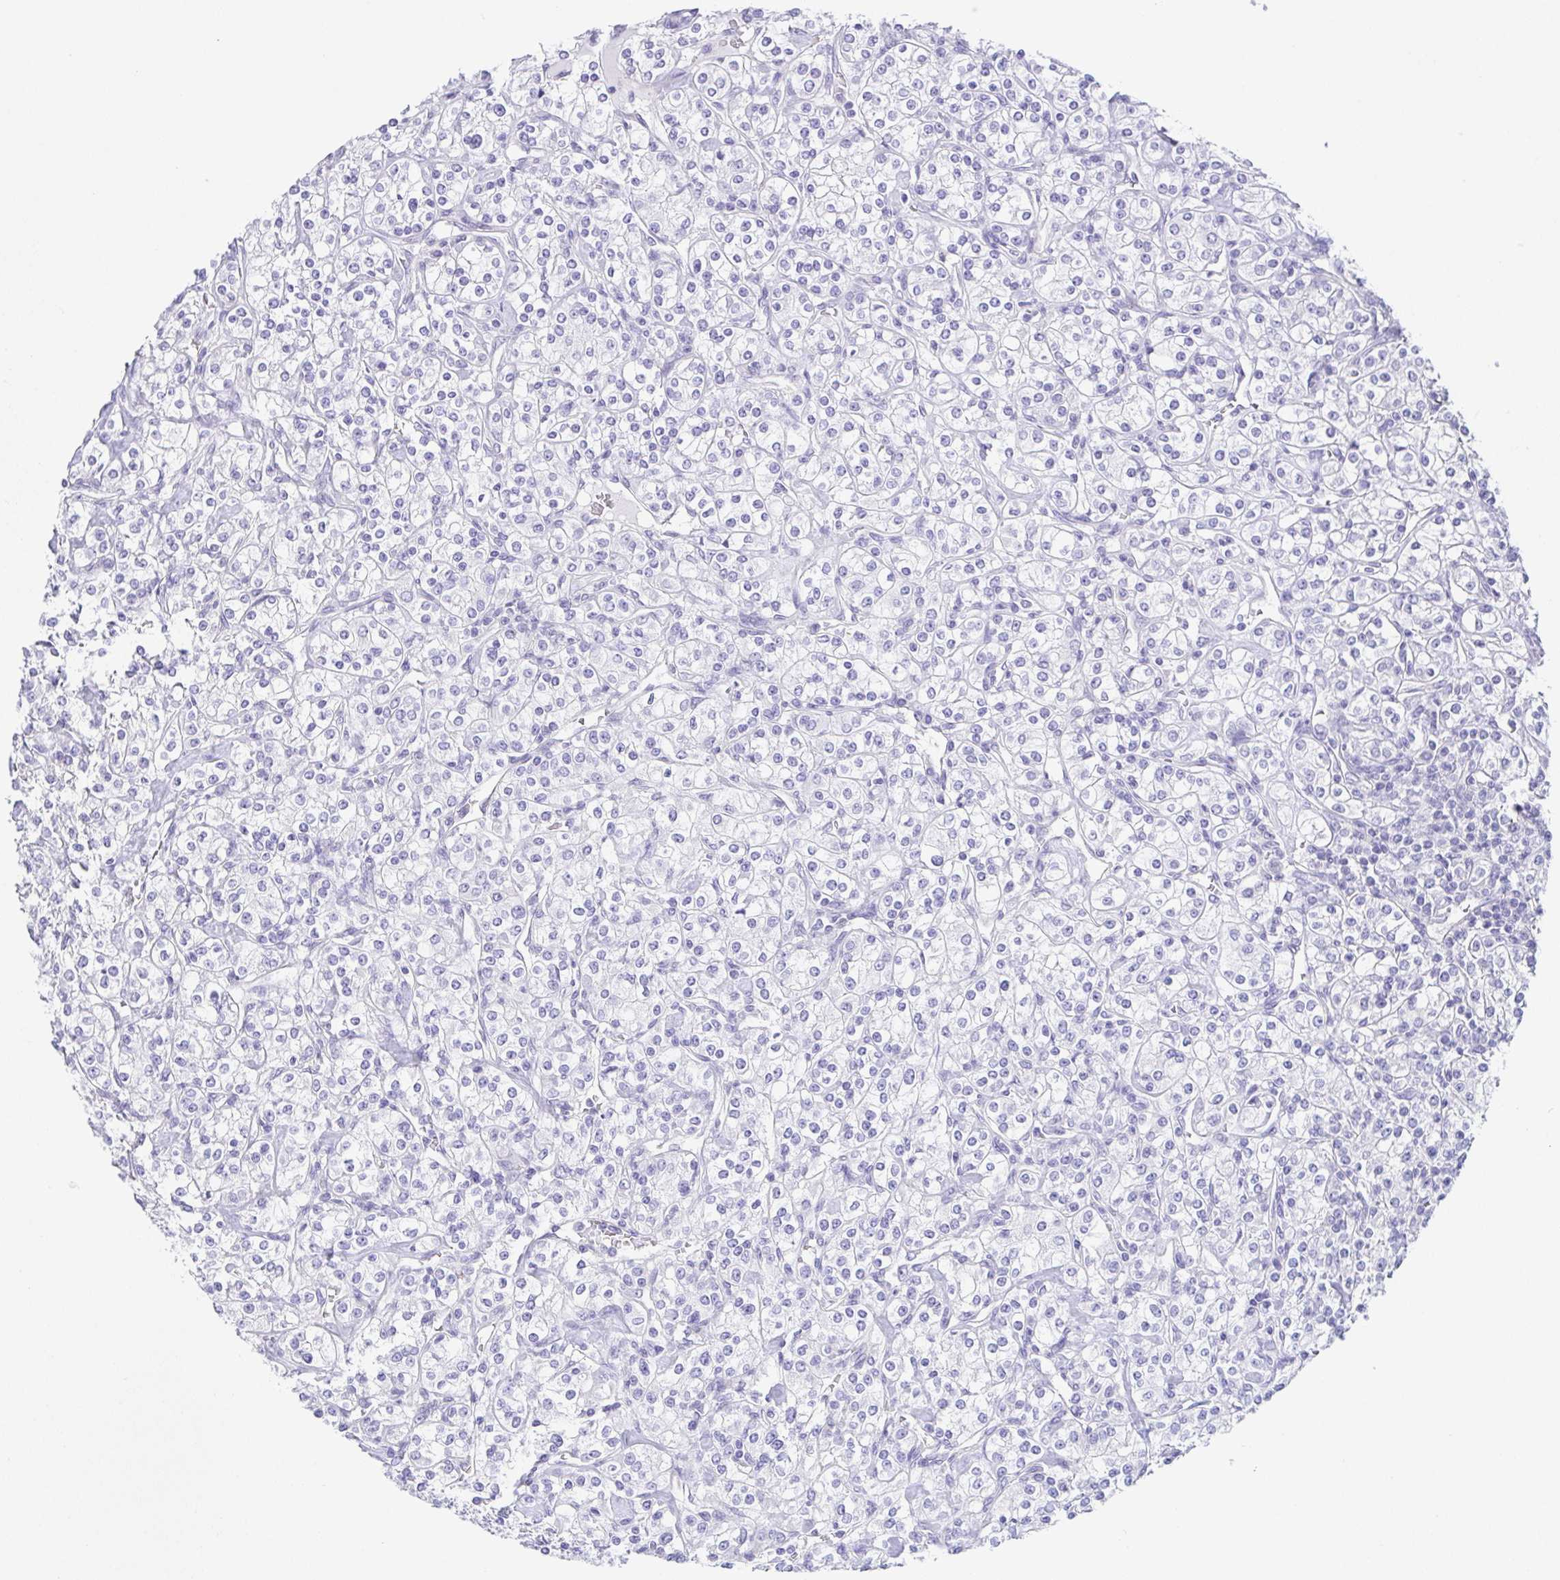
{"staining": {"intensity": "negative", "quantity": "none", "location": "none"}, "tissue": "renal cancer", "cell_type": "Tumor cells", "image_type": "cancer", "snomed": [{"axis": "morphology", "description": "Adenocarcinoma, NOS"}, {"axis": "topography", "description": "Kidney"}], "caption": "Tumor cells are negative for protein expression in human renal cancer (adenocarcinoma). (DAB IHC visualized using brightfield microscopy, high magnification).", "gene": "KRTDAP", "patient": {"sex": "male", "age": 77}}